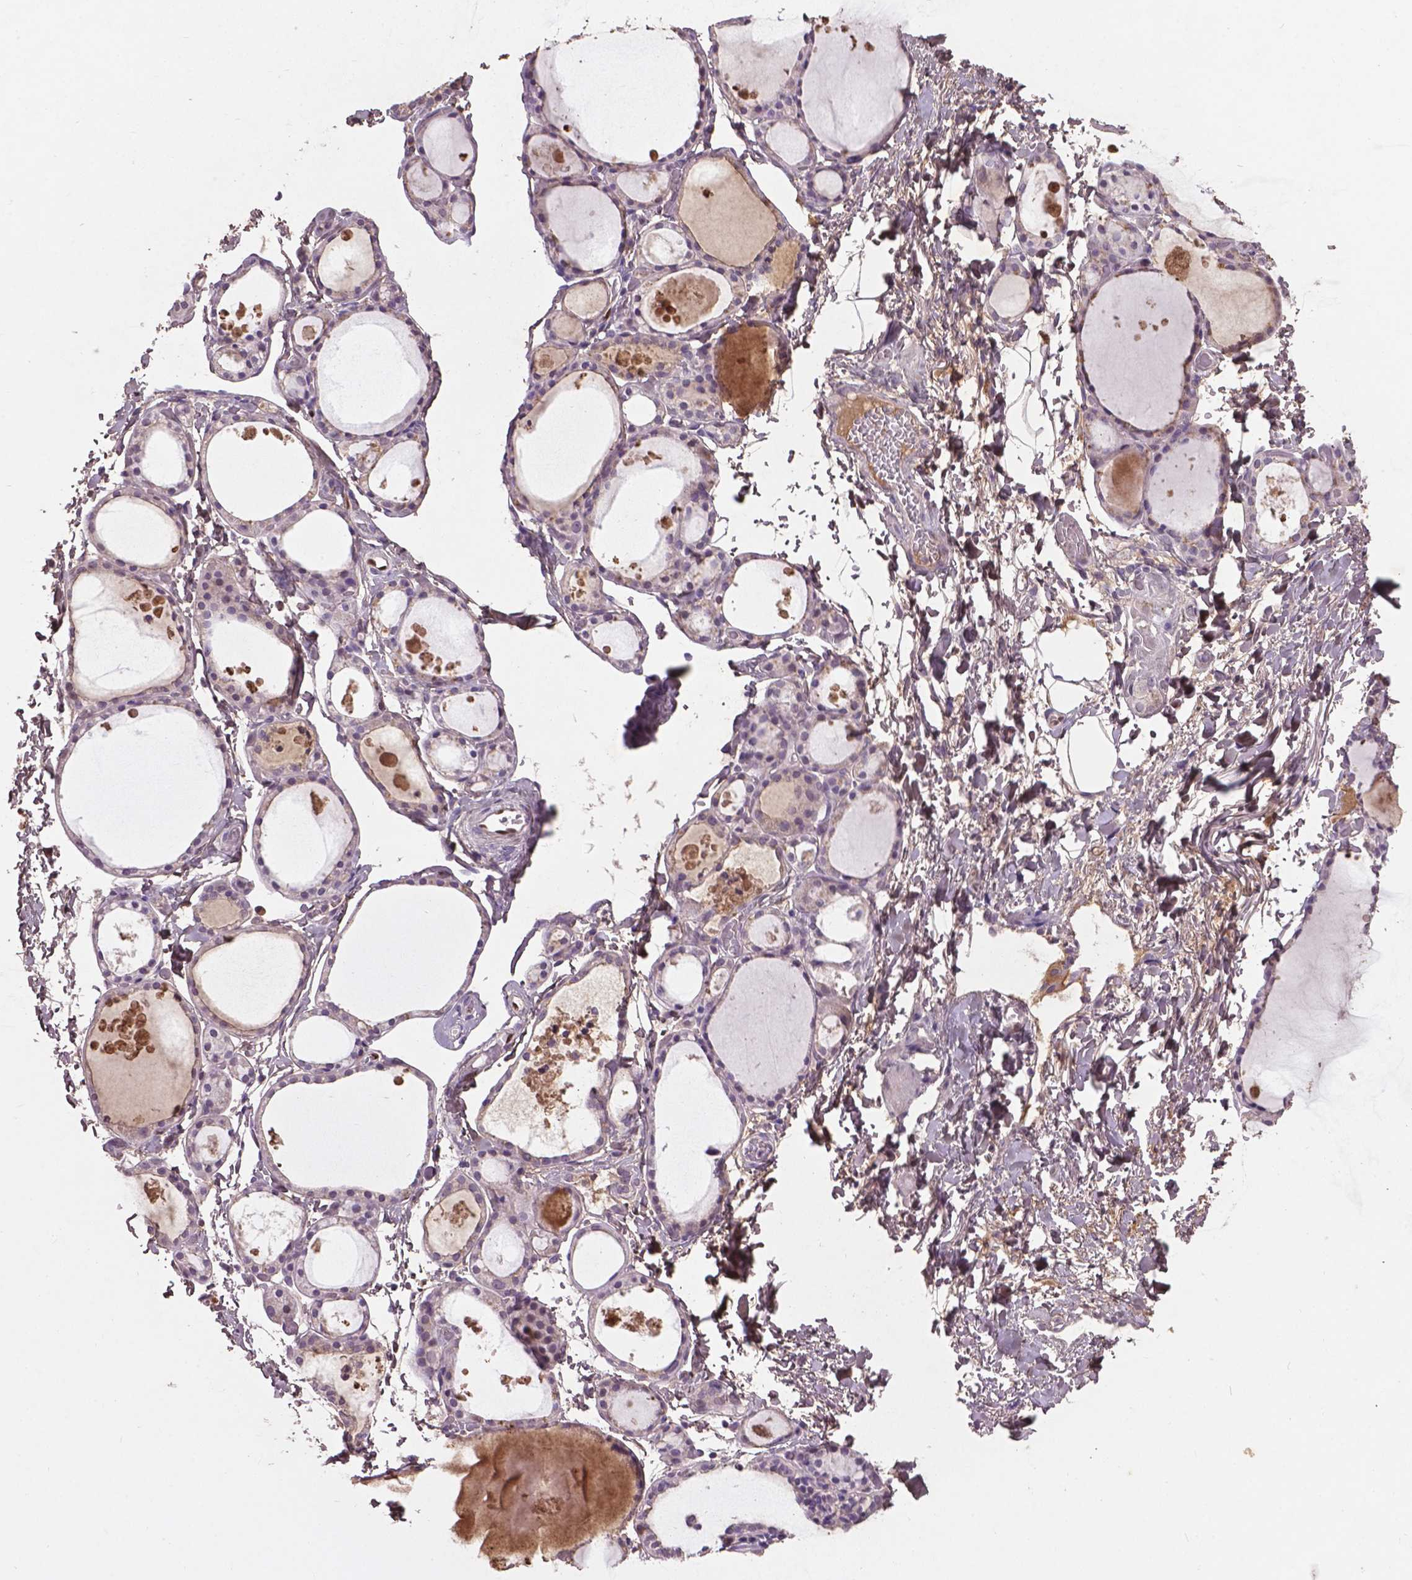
{"staining": {"intensity": "negative", "quantity": "none", "location": "none"}, "tissue": "thyroid gland", "cell_type": "Glandular cells", "image_type": "normal", "snomed": [{"axis": "morphology", "description": "Normal tissue, NOS"}, {"axis": "topography", "description": "Thyroid gland"}], "caption": "DAB immunohistochemical staining of normal thyroid gland reveals no significant staining in glandular cells. Brightfield microscopy of immunohistochemistry (IHC) stained with DAB (3,3'-diaminobenzidine) (brown) and hematoxylin (blue), captured at high magnification.", "gene": "SOX17", "patient": {"sex": "male", "age": 68}}